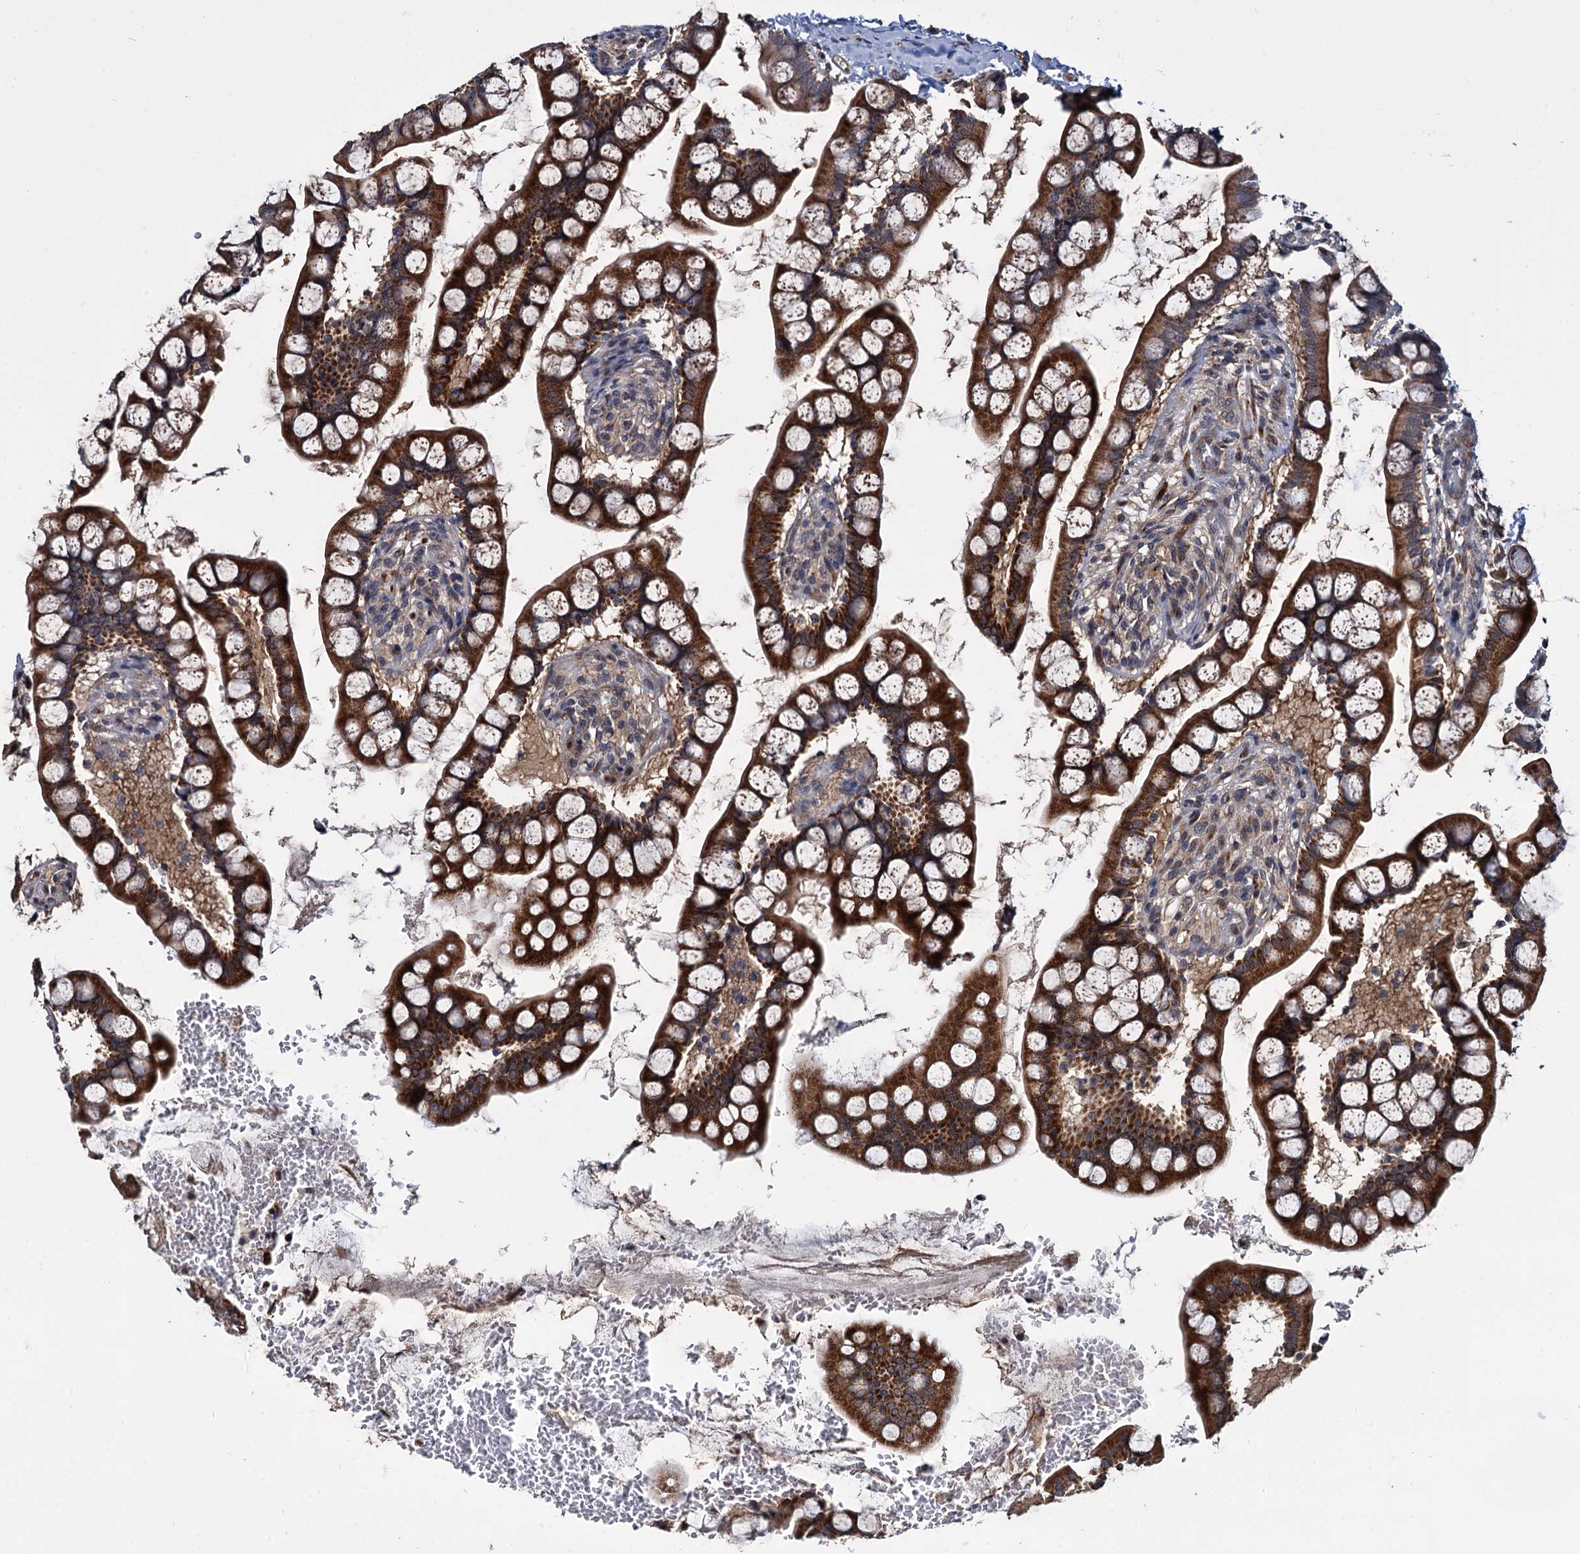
{"staining": {"intensity": "strong", "quantity": ">75%", "location": "cytoplasmic/membranous"}, "tissue": "small intestine", "cell_type": "Glandular cells", "image_type": "normal", "snomed": [{"axis": "morphology", "description": "Normal tissue, NOS"}, {"axis": "topography", "description": "Small intestine"}], "caption": "IHC image of unremarkable small intestine: small intestine stained using IHC demonstrates high levels of strong protein expression localized specifically in the cytoplasmic/membranous of glandular cells, appearing as a cytoplasmic/membranous brown color.", "gene": "ARHGAP42", "patient": {"sex": "male", "age": 52}}